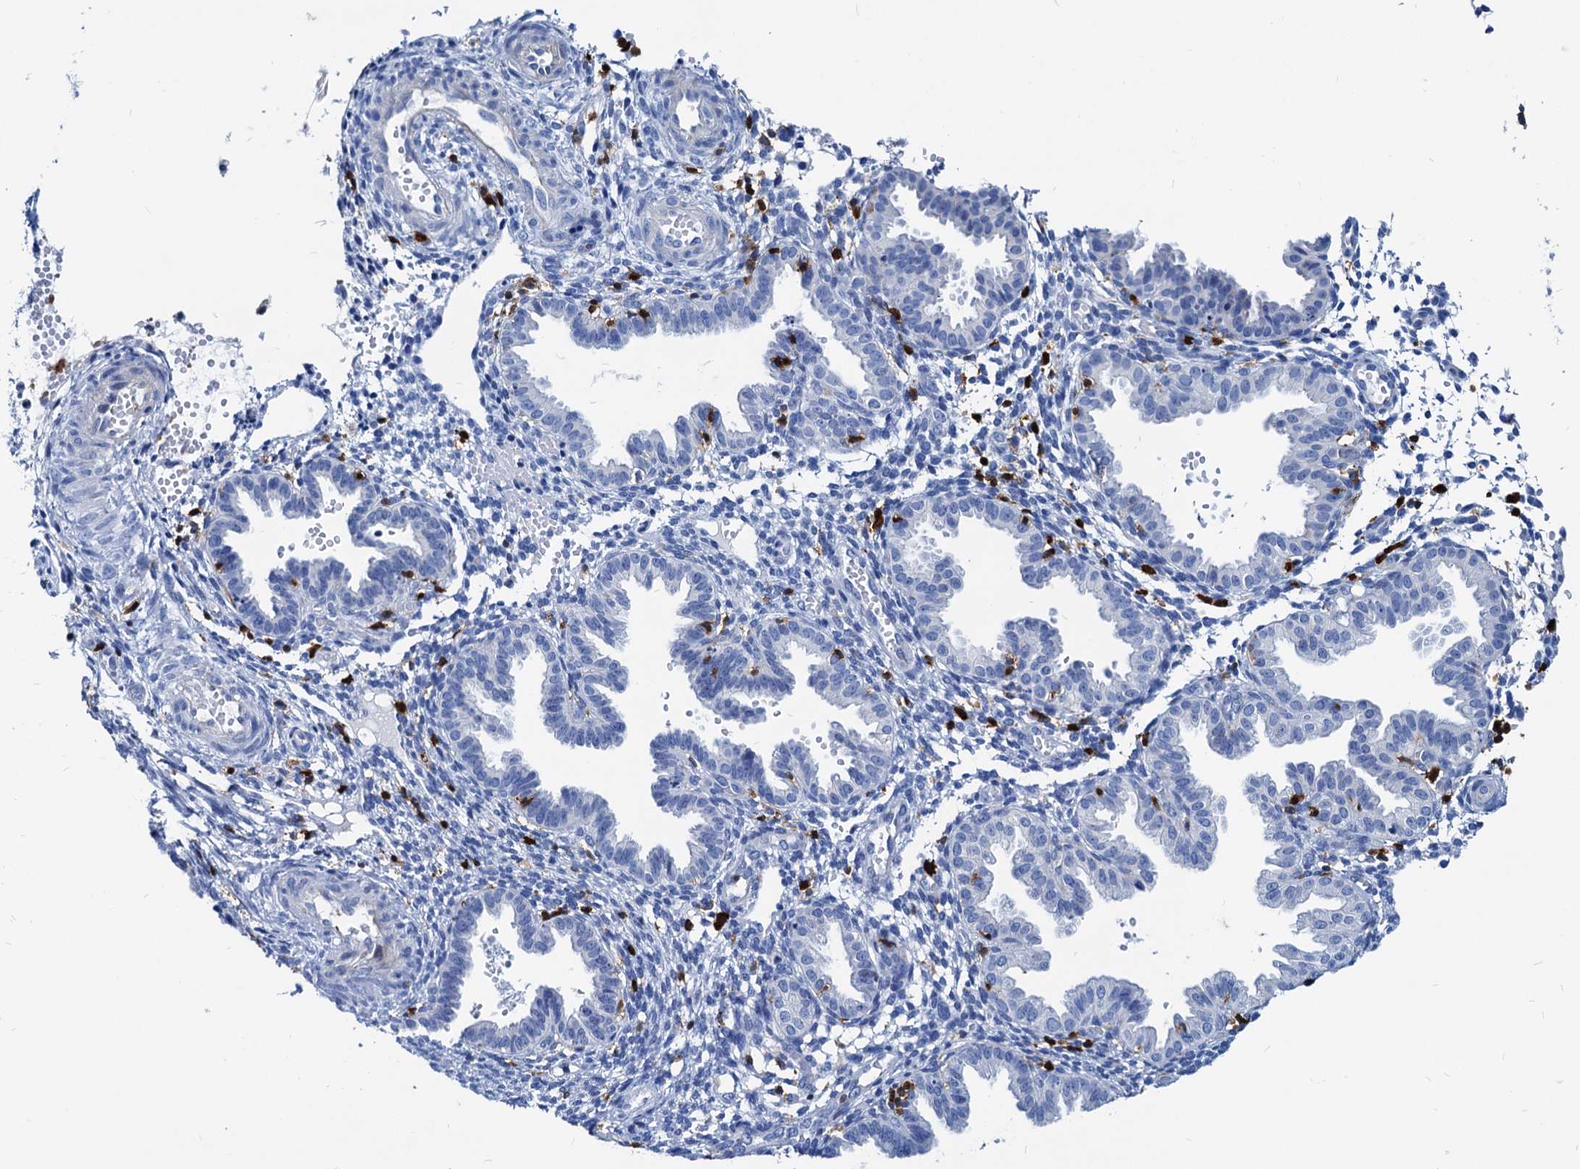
{"staining": {"intensity": "negative", "quantity": "none", "location": "none"}, "tissue": "endometrium", "cell_type": "Cells in endometrial stroma", "image_type": "normal", "snomed": [{"axis": "morphology", "description": "Normal tissue, NOS"}, {"axis": "topography", "description": "Endometrium"}], "caption": "Immunohistochemistry (IHC) of benign endometrium exhibits no expression in cells in endometrial stroma.", "gene": "LCP2", "patient": {"sex": "female", "age": 33}}